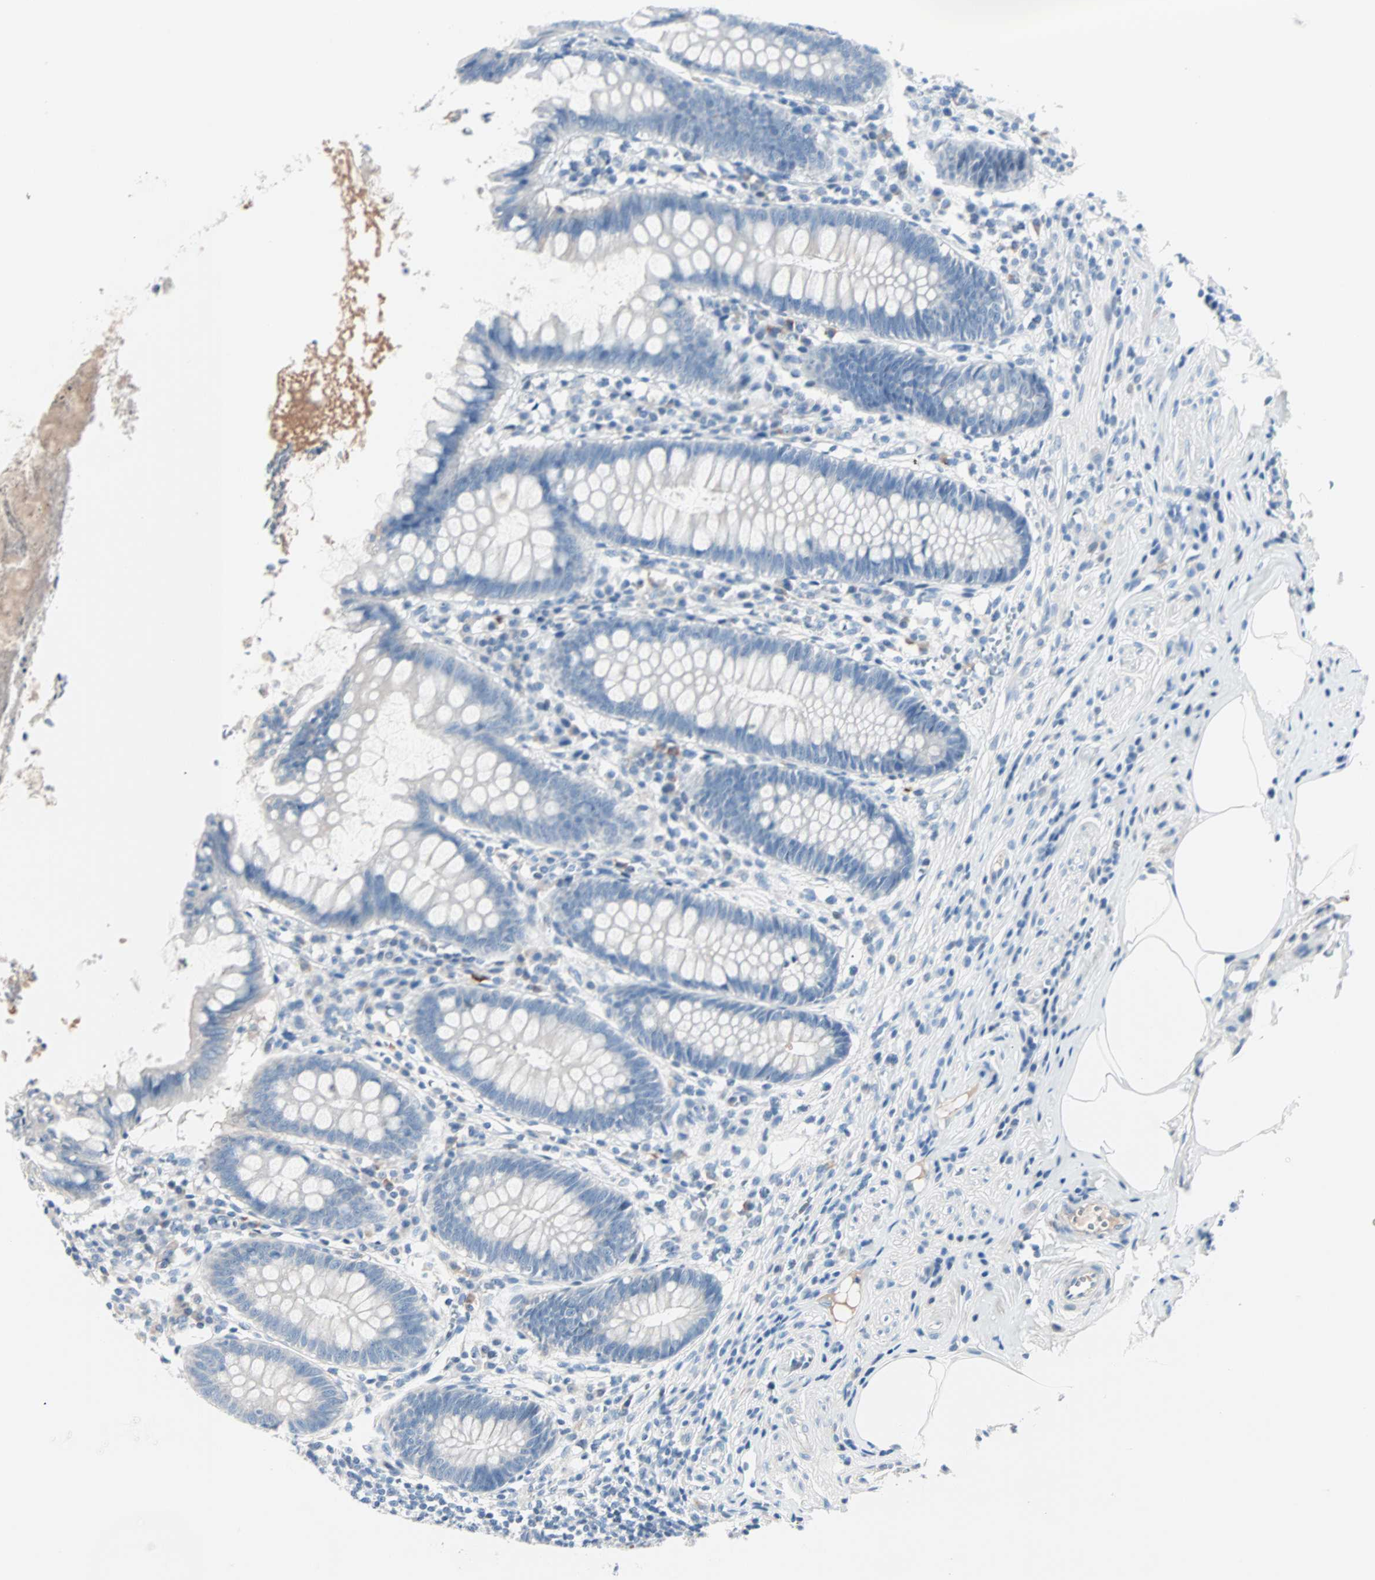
{"staining": {"intensity": "negative", "quantity": "none", "location": "none"}, "tissue": "appendix", "cell_type": "Glandular cells", "image_type": "normal", "snomed": [{"axis": "morphology", "description": "Normal tissue, NOS"}, {"axis": "topography", "description": "Appendix"}], "caption": "Appendix stained for a protein using IHC exhibits no expression glandular cells.", "gene": "NEFH", "patient": {"sex": "female", "age": 50}}